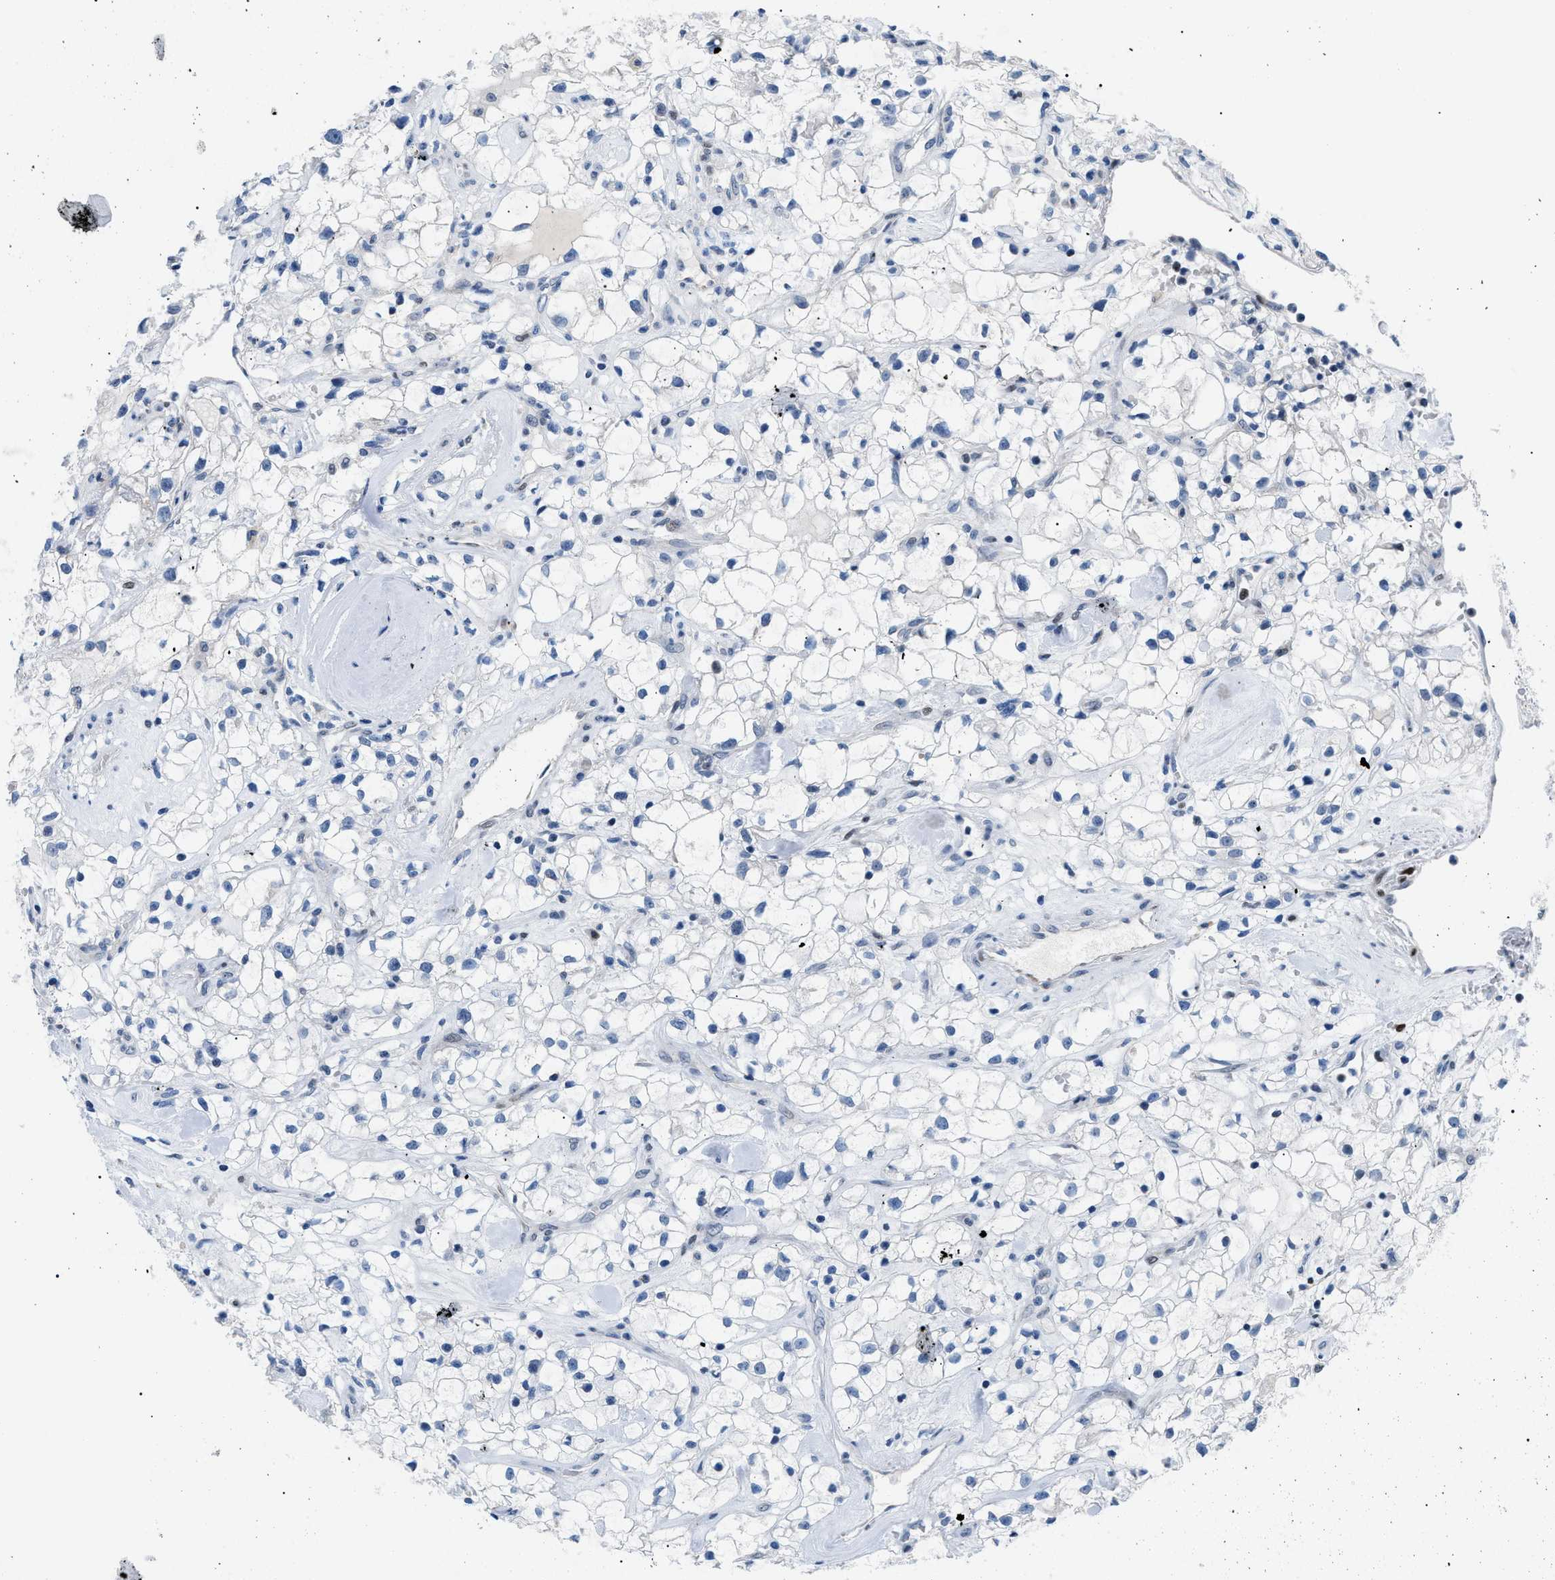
{"staining": {"intensity": "negative", "quantity": "none", "location": "none"}, "tissue": "renal cancer", "cell_type": "Tumor cells", "image_type": "cancer", "snomed": [{"axis": "morphology", "description": "Adenocarcinoma, NOS"}, {"axis": "topography", "description": "Kidney"}], "caption": "High power microscopy micrograph of an immunohistochemistry micrograph of renal cancer (adenocarcinoma), revealing no significant staining in tumor cells.", "gene": "SMARCC1", "patient": {"sex": "female", "age": 60}}